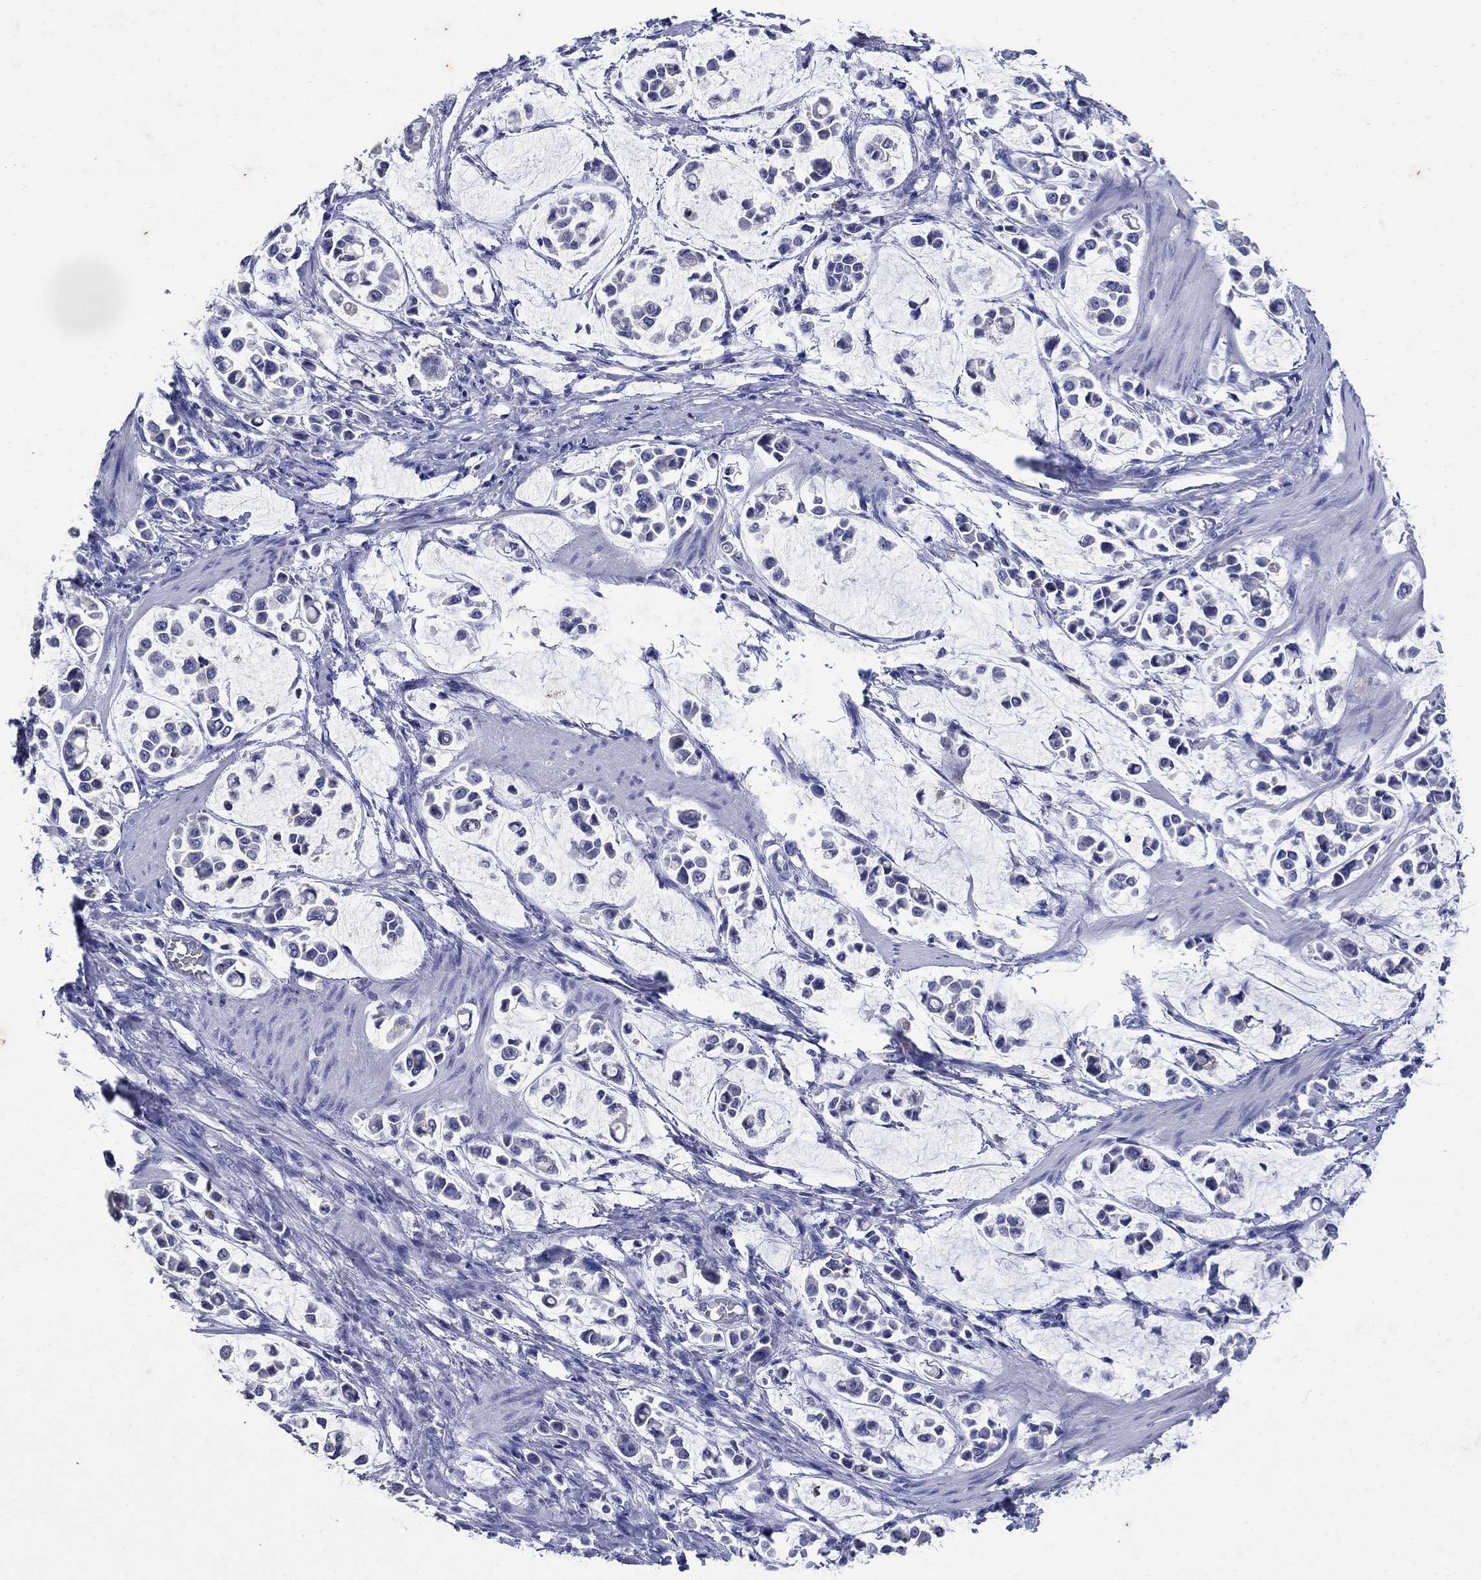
{"staining": {"intensity": "negative", "quantity": "none", "location": "none"}, "tissue": "stomach cancer", "cell_type": "Tumor cells", "image_type": "cancer", "snomed": [{"axis": "morphology", "description": "Adenocarcinoma, NOS"}, {"axis": "topography", "description": "Stomach"}], "caption": "The IHC photomicrograph has no significant positivity in tumor cells of stomach cancer (adenocarcinoma) tissue.", "gene": "CD1A", "patient": {"sex": "male", "age": 82}}